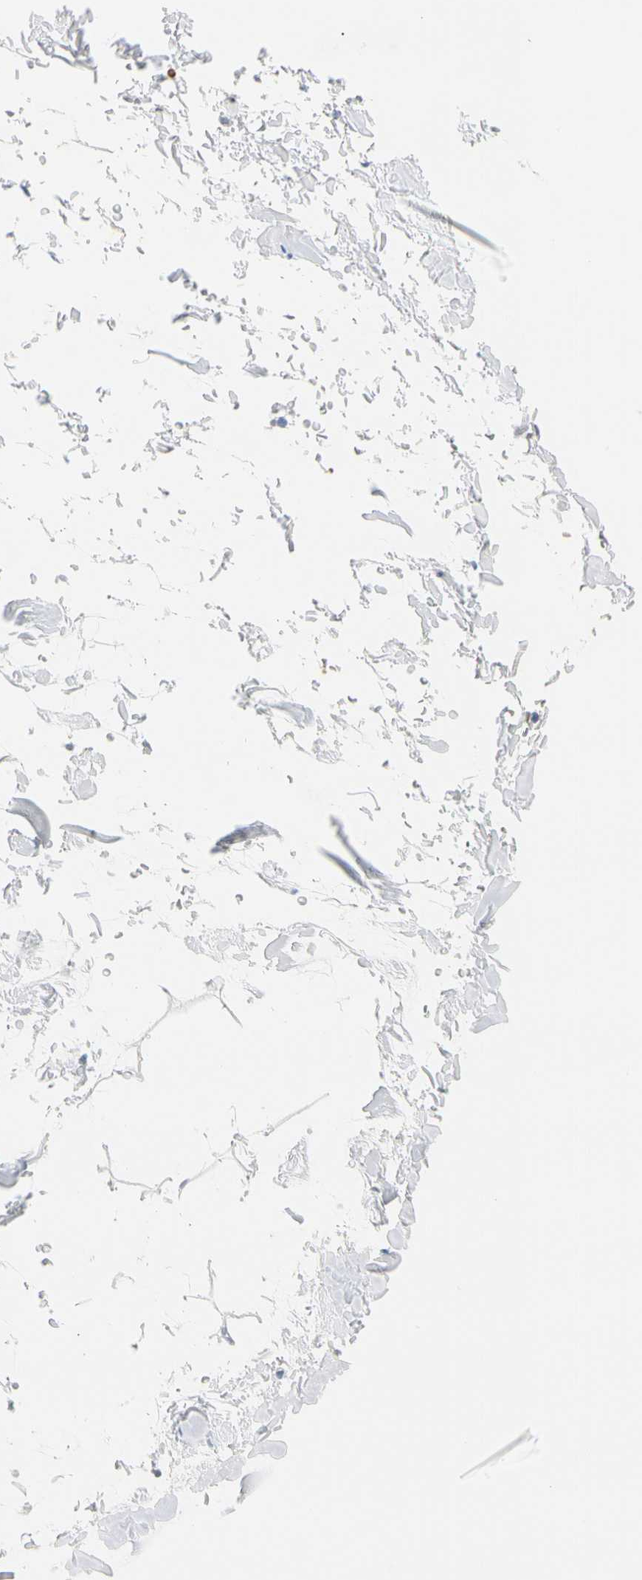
{"staining": {"intensity": "negative", "quantity": "none", "location": "none"}, "tissue": "adipose tissue", "cell_type": "Adipocytes", "image_type": "normal", "snomed": [{"axis": "morphology", "description": "Normal tissue, NOS"}, {"axis": "topography", "description": "Soft tissue"}], "caption": "Immunohistochemical staining of benign adipose tissue demonstrates no significant expression in adipocytes.", "gene": "MARK1", "patient": {"sex": "male", "age": 72}}